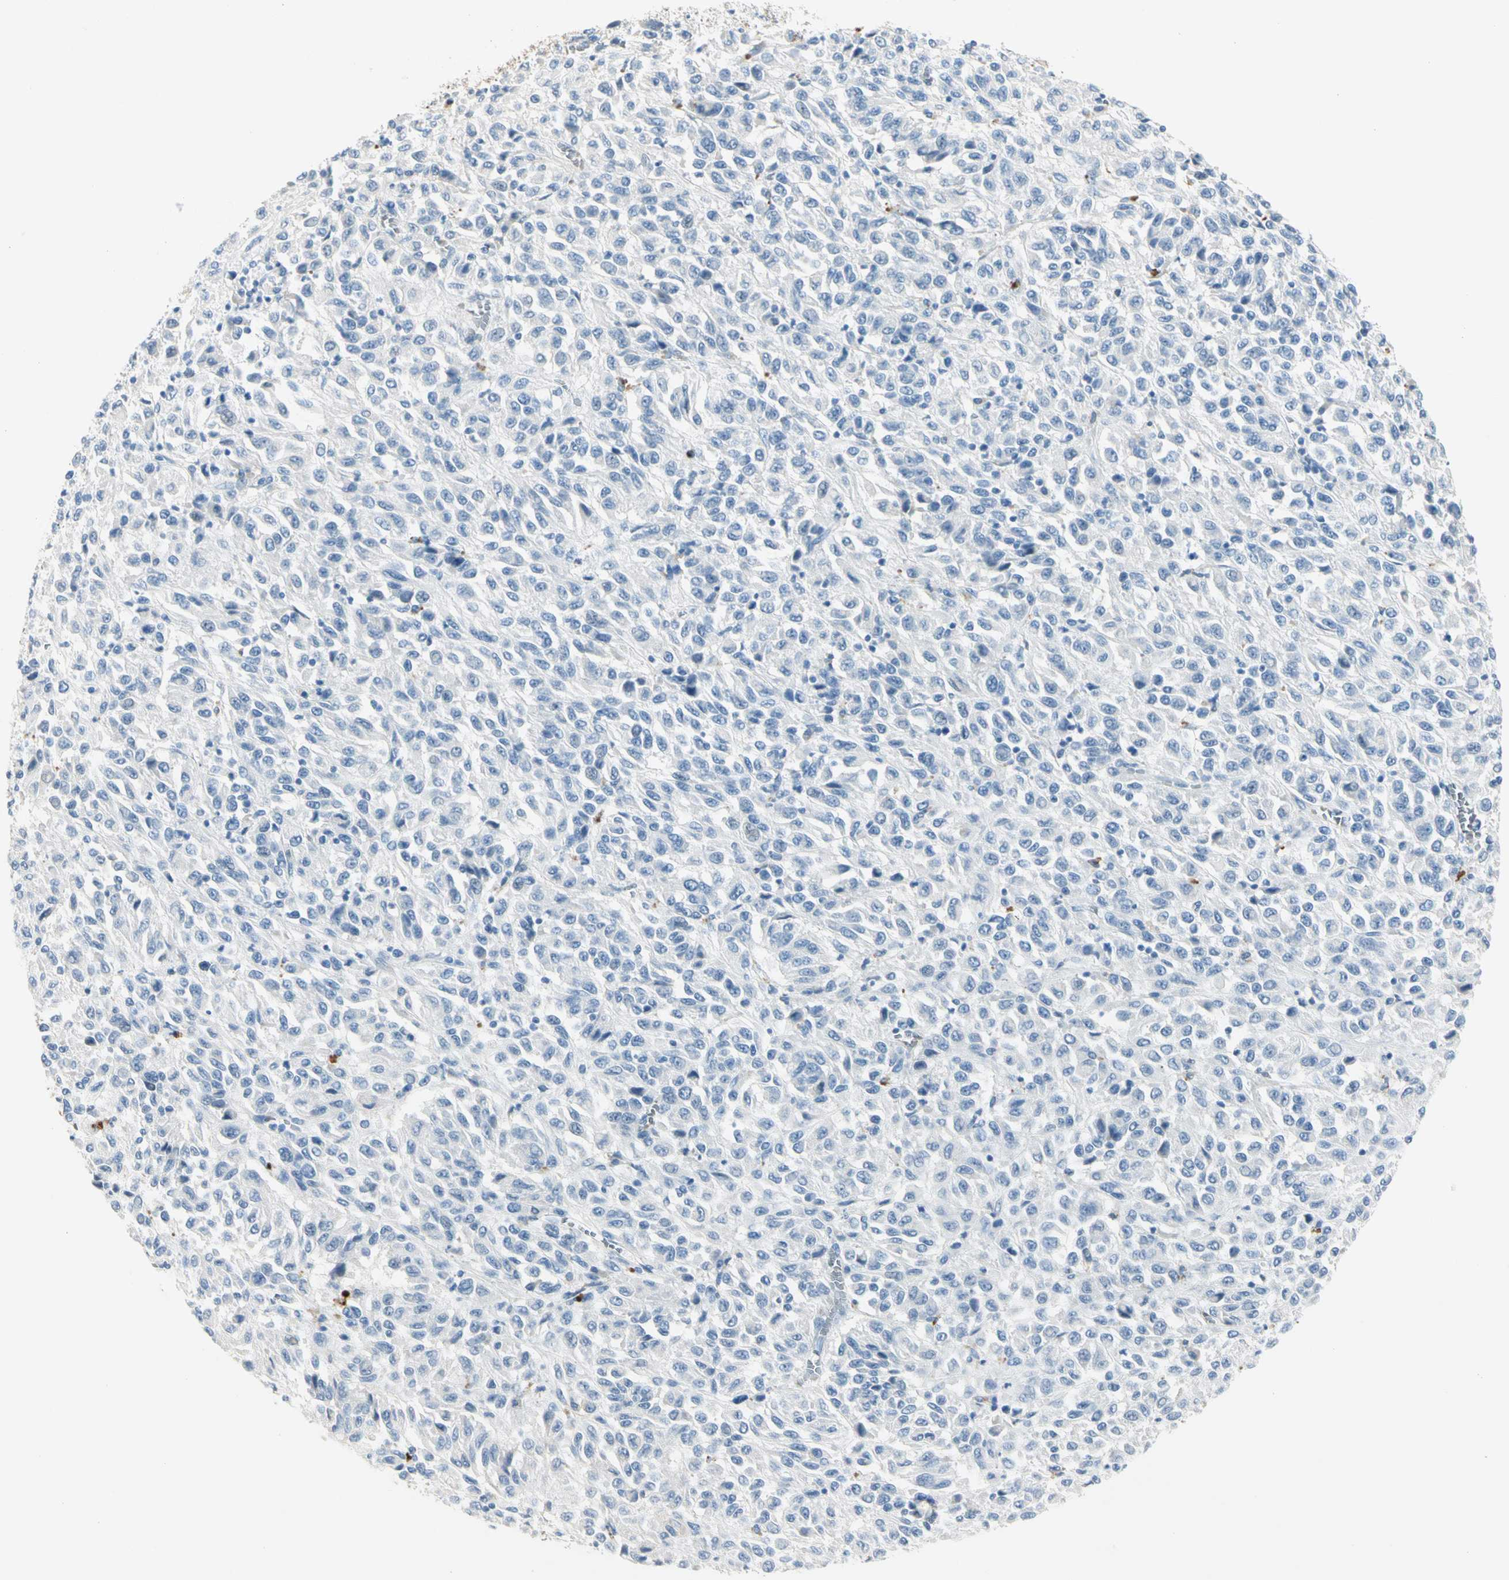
{"staining": {"intensity": "negative", "quantity": "none", "location": "none"}, "tissue": "melanoma", "cell_type": "Tumor cells", "image_type": "cancer", "snomed": [{"axis": "morphology", "description": "Malignant melanoma, Metastatic site"}, {"axis": "topography", "description": "Lung"}], "caption": "Immunohistochemistry (IHC) micrograph of neoplastic tissue: human malignant melanoma (metastatic site) stained with DAB exhibits no significant protein expression in tumor cells. Nuclei are stained in blue.", "gene": "CA1", "patient": {"sex": "male", "age": 64}}